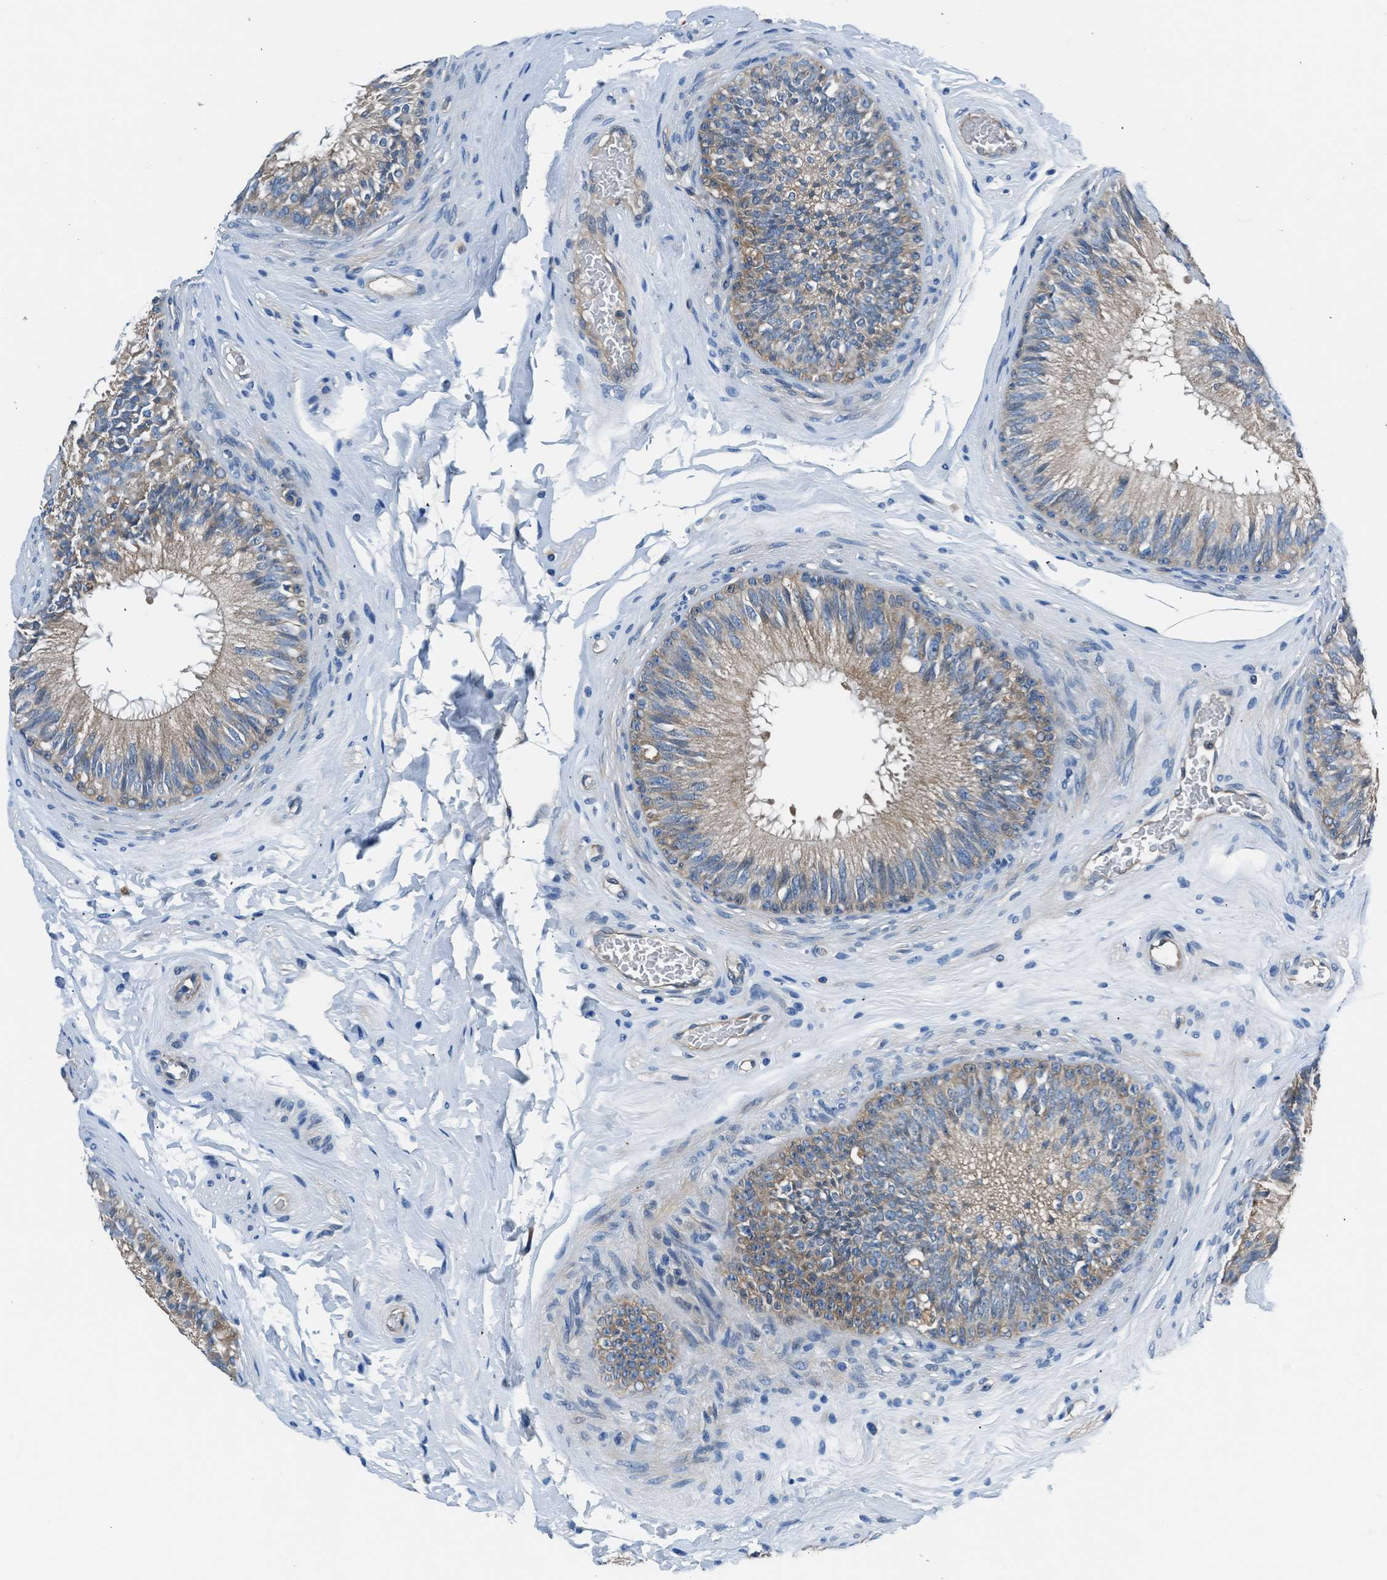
{"staining": {"intensity": "weak", "quantity": "<25%", "location": "cytoplasmic/membranous"}, "tissue": "epididymis", "cell_type": "Glandular cells", "image_type": "normal", "snomed": [{"axis": "morphology", "description": "Normal tissue, NOS"}, {"axis": "topography", "description": "Testis"}, {"axis": "topography", "description": "Epididymis"}], "caption": "This image is of benign epididymis stained with IHC to label a protein in brown with the nuclei are counter-stained blue. There is no expression in glandular cells.", "gene": "SLC38A6", "patient": {"sex": "male", "age": 36}}